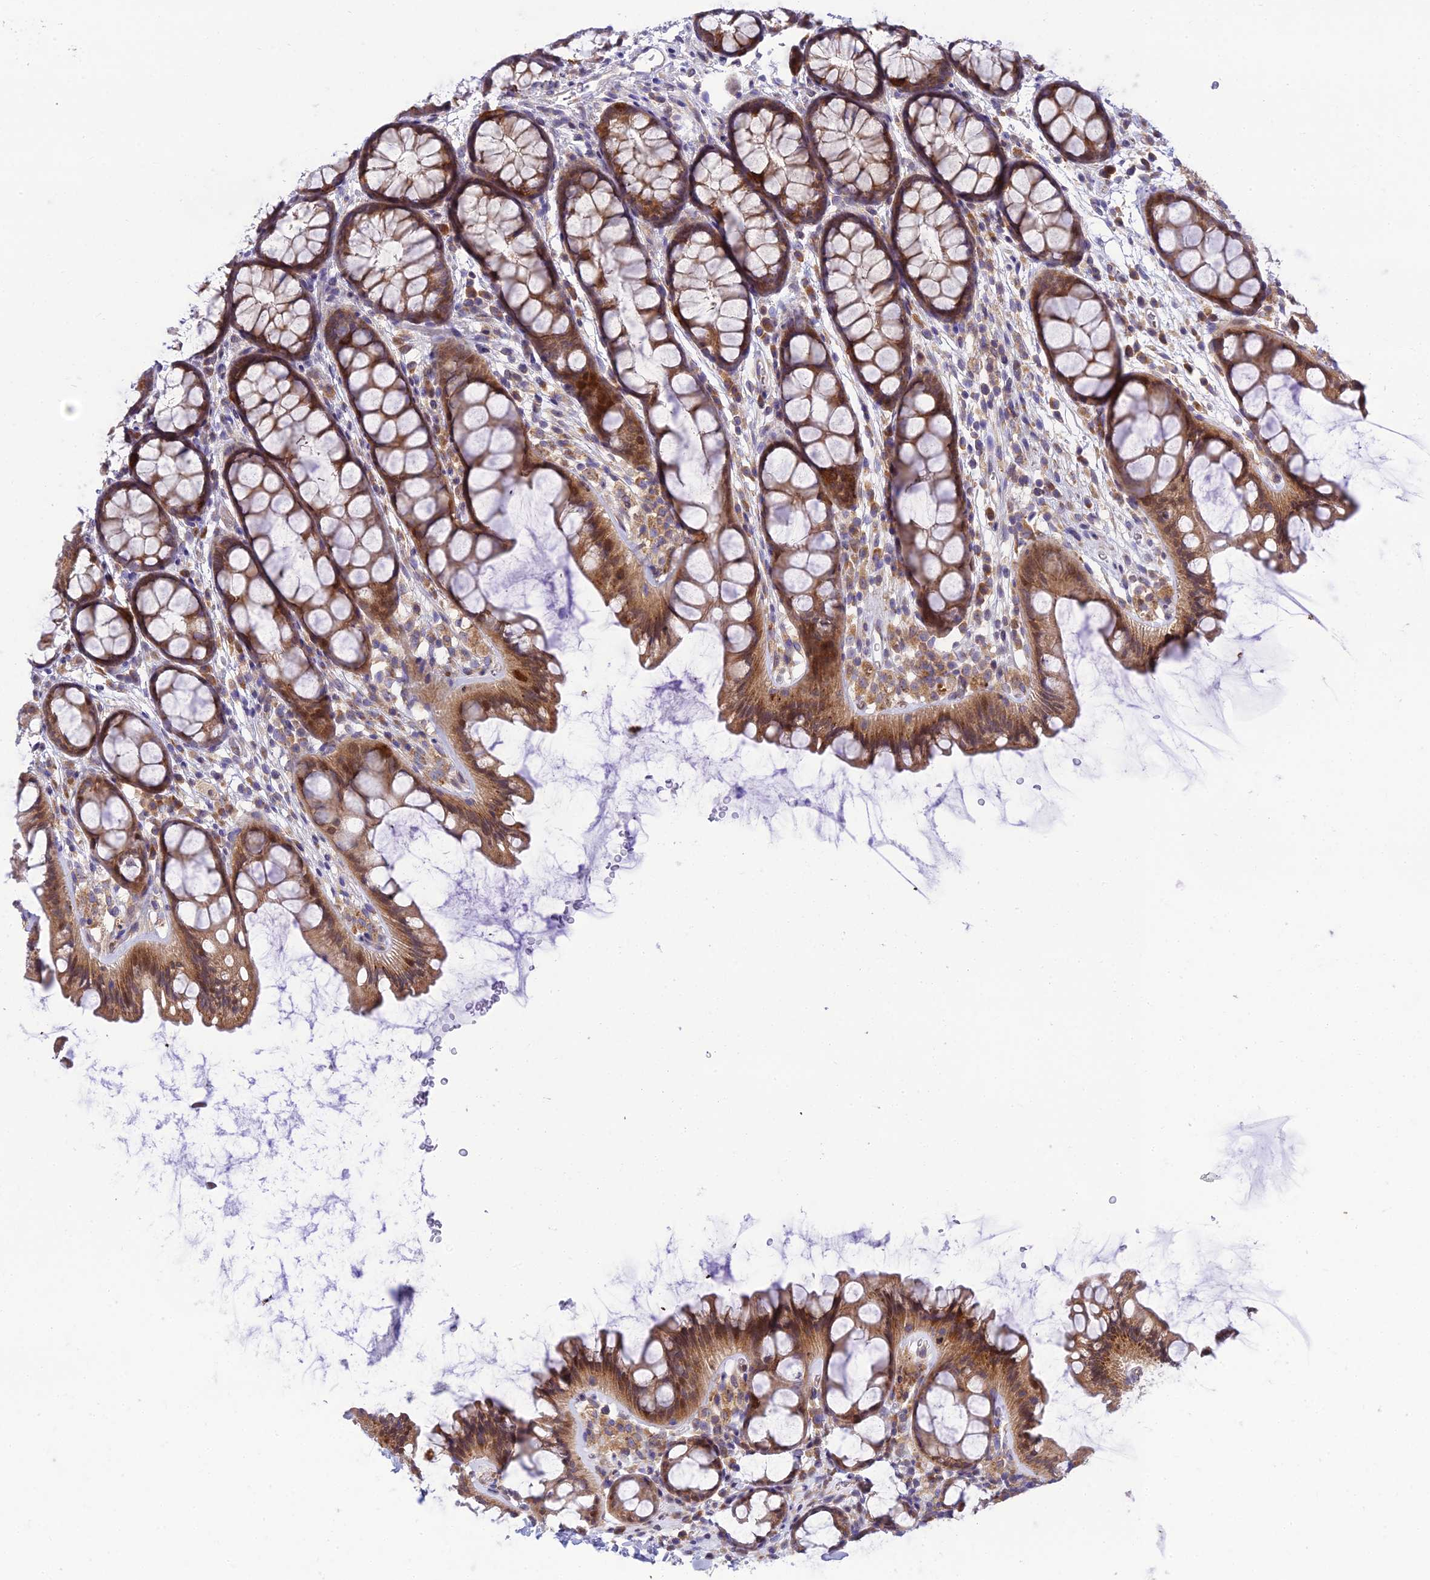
{"staining": {"intensity": "weak", "quantity": ">75%", "location": "cytoplasmic/membranous"}, "tissue": "colon", "cell_type": "Endothelial cells", "image_type": "normal", "snomed": [{"axis": "morphology", "description": "Normal tissue, NOS"}, {"axis": "topography", "description": "Colon"}], "caption": "A high-resolution micrograph shows immunohistochemistry staining of normal colon, which demonstrates weak cytoplasmic/membranous staining in about >75% of endothelial cells. (DAB (3,3'-diaminobenzidine) = brown stain, brightfield microscopy at high magnification).", "gene": "CLCN7", "patient": {"sex": "female", "age": 82}}